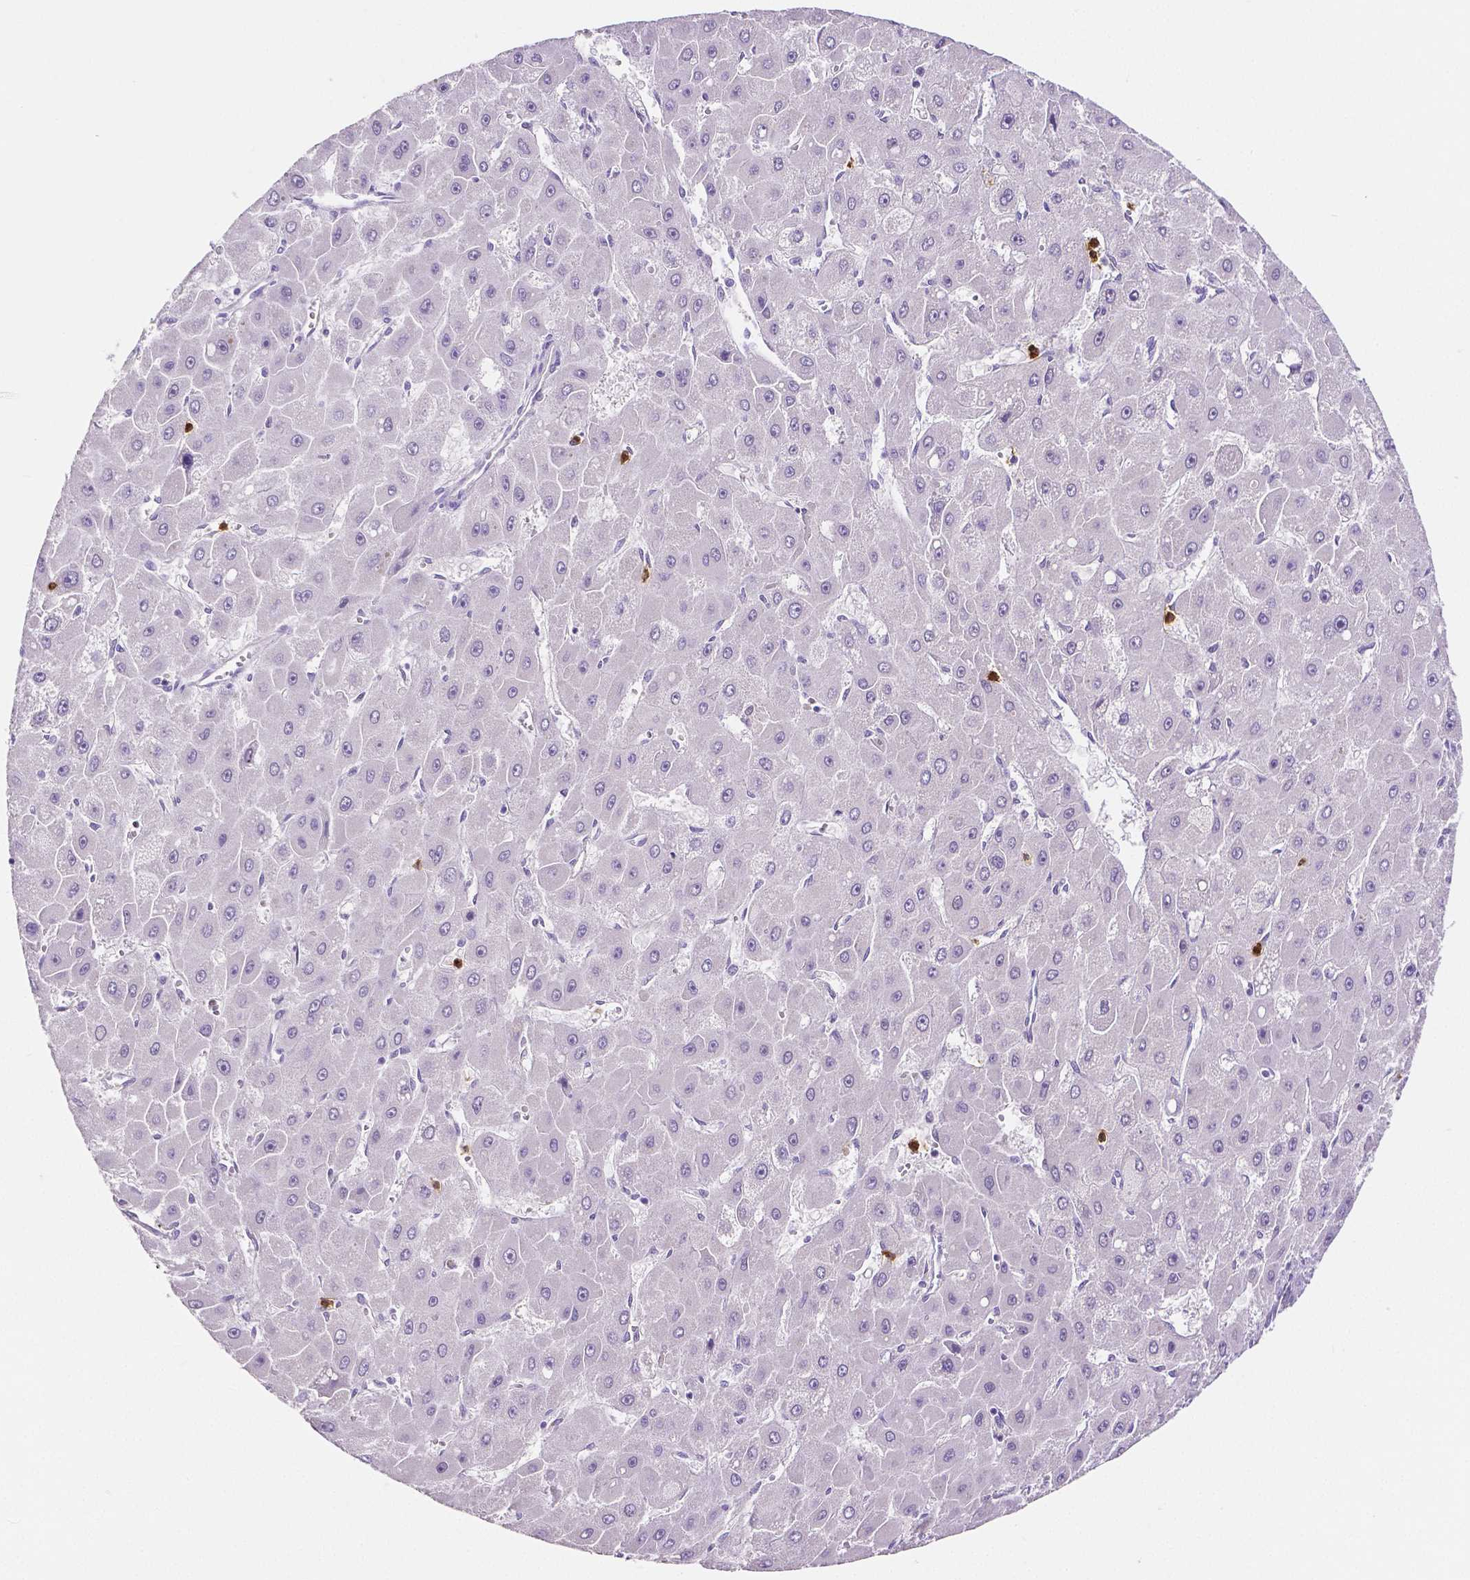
{"staining": {"intensity": "negative", "quantity": "none", "location": "none"}, "tissue": "liver cancer", "cell_type": "Tumor cells", "image_type": "cancer", "snomed": [{"axis": "morphology", "description": "Carcinoma, Hepatocellular, NOS"}, {"axis": "topography", "description": "Liver"}], "caption": "Liver hepatocellular carcinoma was stained to show a protein in brown. There is no significant expression in tumor cells. (DAB immunohistochemistry (IHC), high magnification).", "gene": "MMP9", "patient": {"sex": "female", "age": 25}}